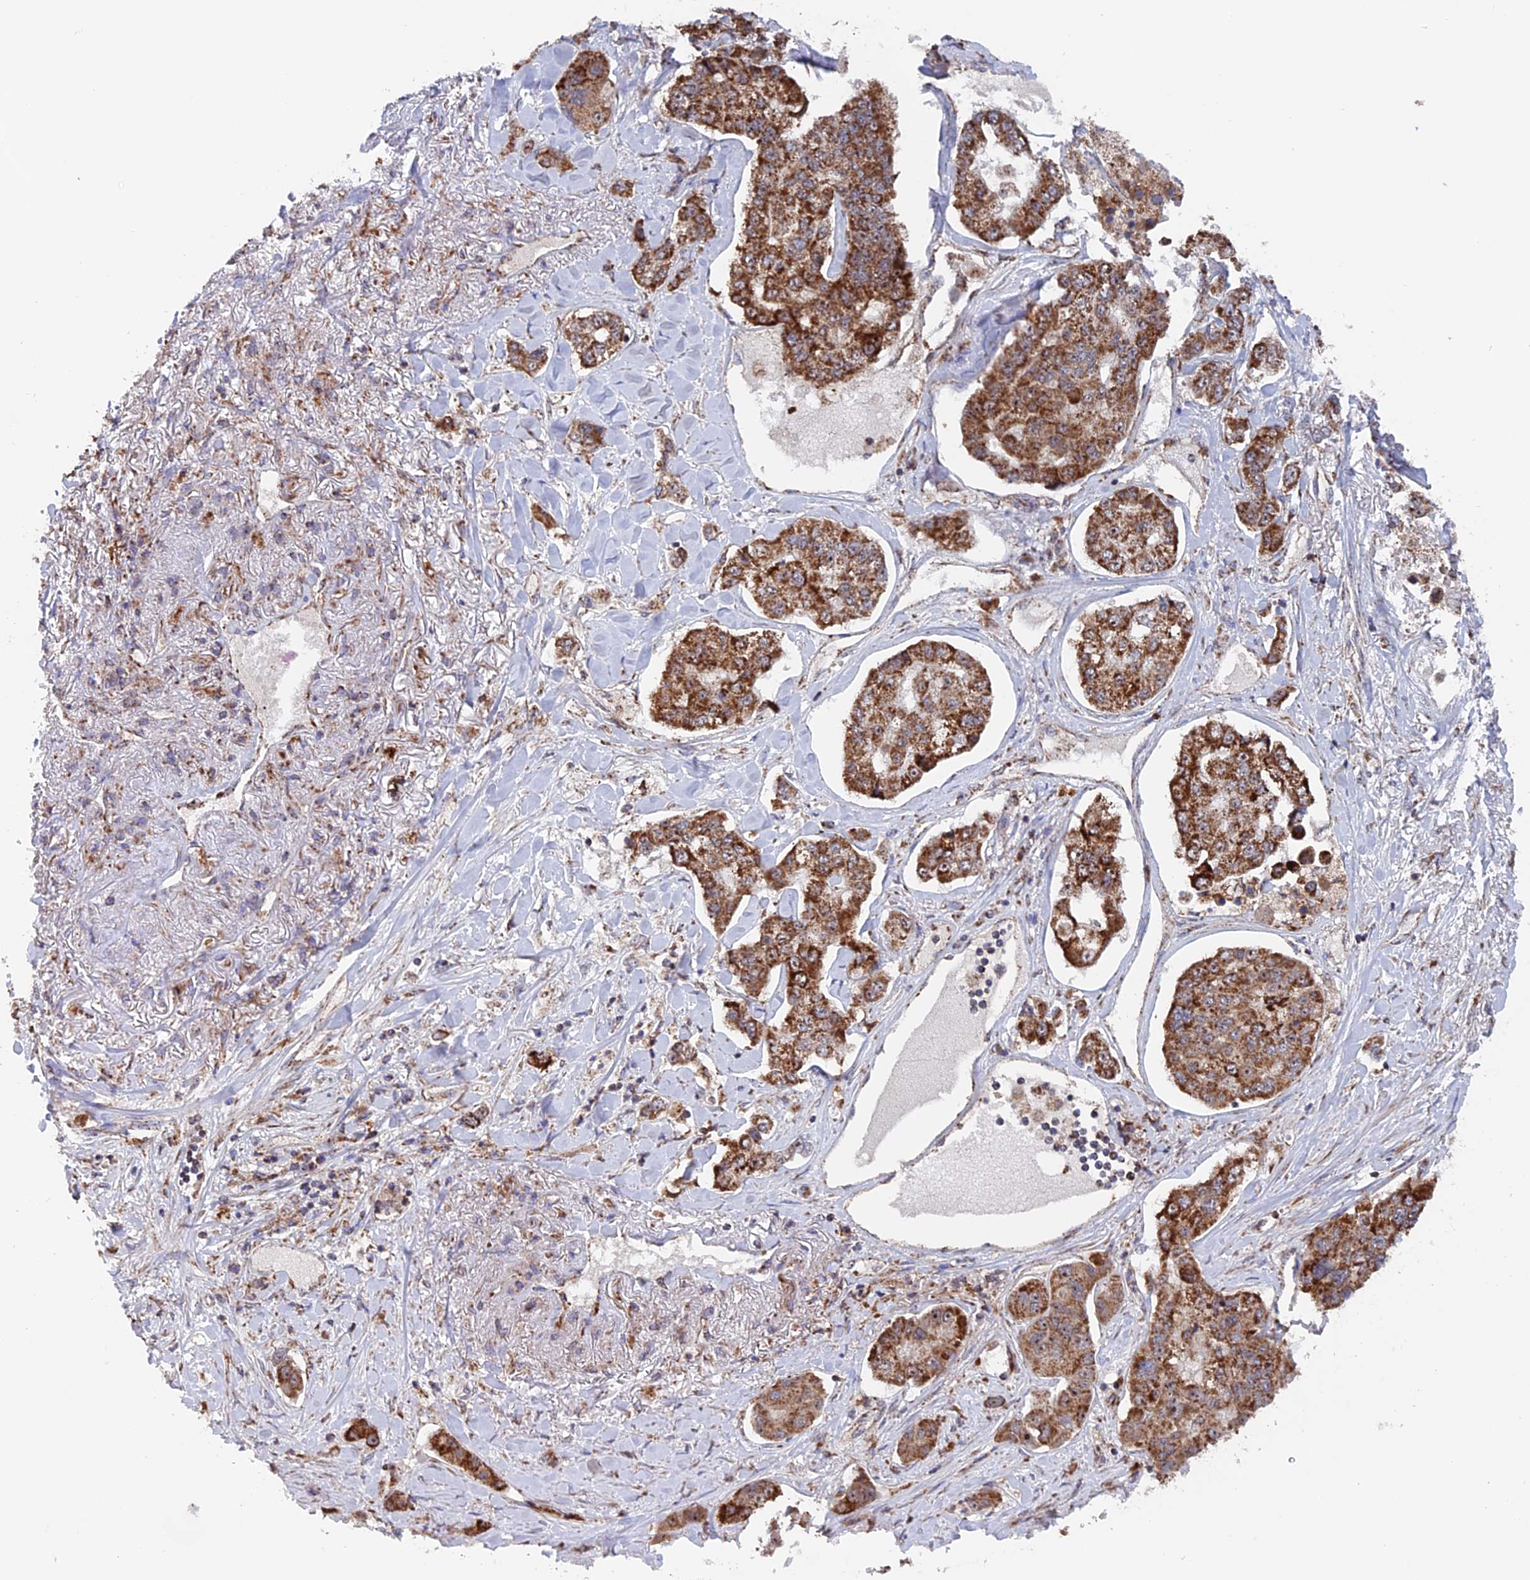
{"staining": {"intensity": "moderate", "quantity": ">75%", "location": "cytoplasmic/membranous"}, "tissue": "lung cancer", "cell_type": "Tumor cells", "image_type": "cancer", "snomed": [{"axis": "morphology", "description": "Adenocarcinoma, NOS"}, {"axis": "topography", "description": "Lung"}], "caption": "Brown immunohistochemical staining in human lung cancer (adenocarcinoma) reveals moderate cytoplasmic/membranous staining in about >75% of tumor cells. (DAB (3,3'-diaminobenzidine) = brown stain, brightfield microscopy at high magnification).", "gene": "DTYMK", "patient": {"sex": "male", "age": 49}}